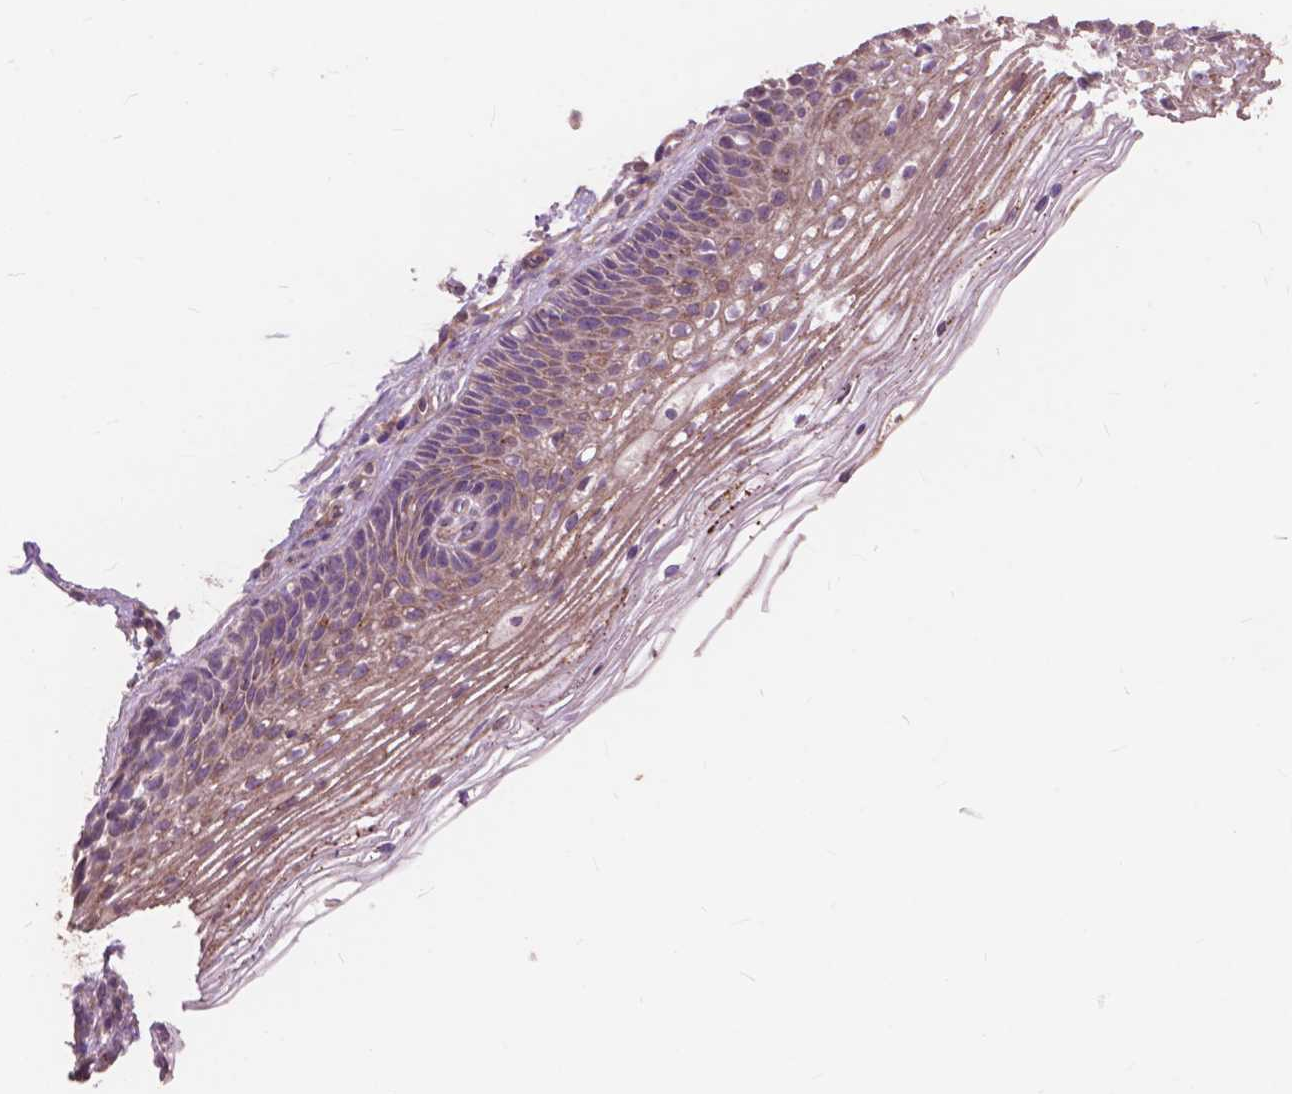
{"staining": {"intensity": "weak", "quantity": "<25%", "location": "cytoplasmic/membranous"}, "tissue": "cervix", "cell_type": "Glandular cells", "image_type": "normal", "snomed": [{"axis": "morphology", "description": "Normal tissue, NOS"}, {"axis": "topography", "description": "Cervix"}], "caption": "Immunohistochemical staining of normal human cervix shows no significant expression in glandular cells.", "gene": "FNIP1", "patient": {"sex": "female", "age": 34}}